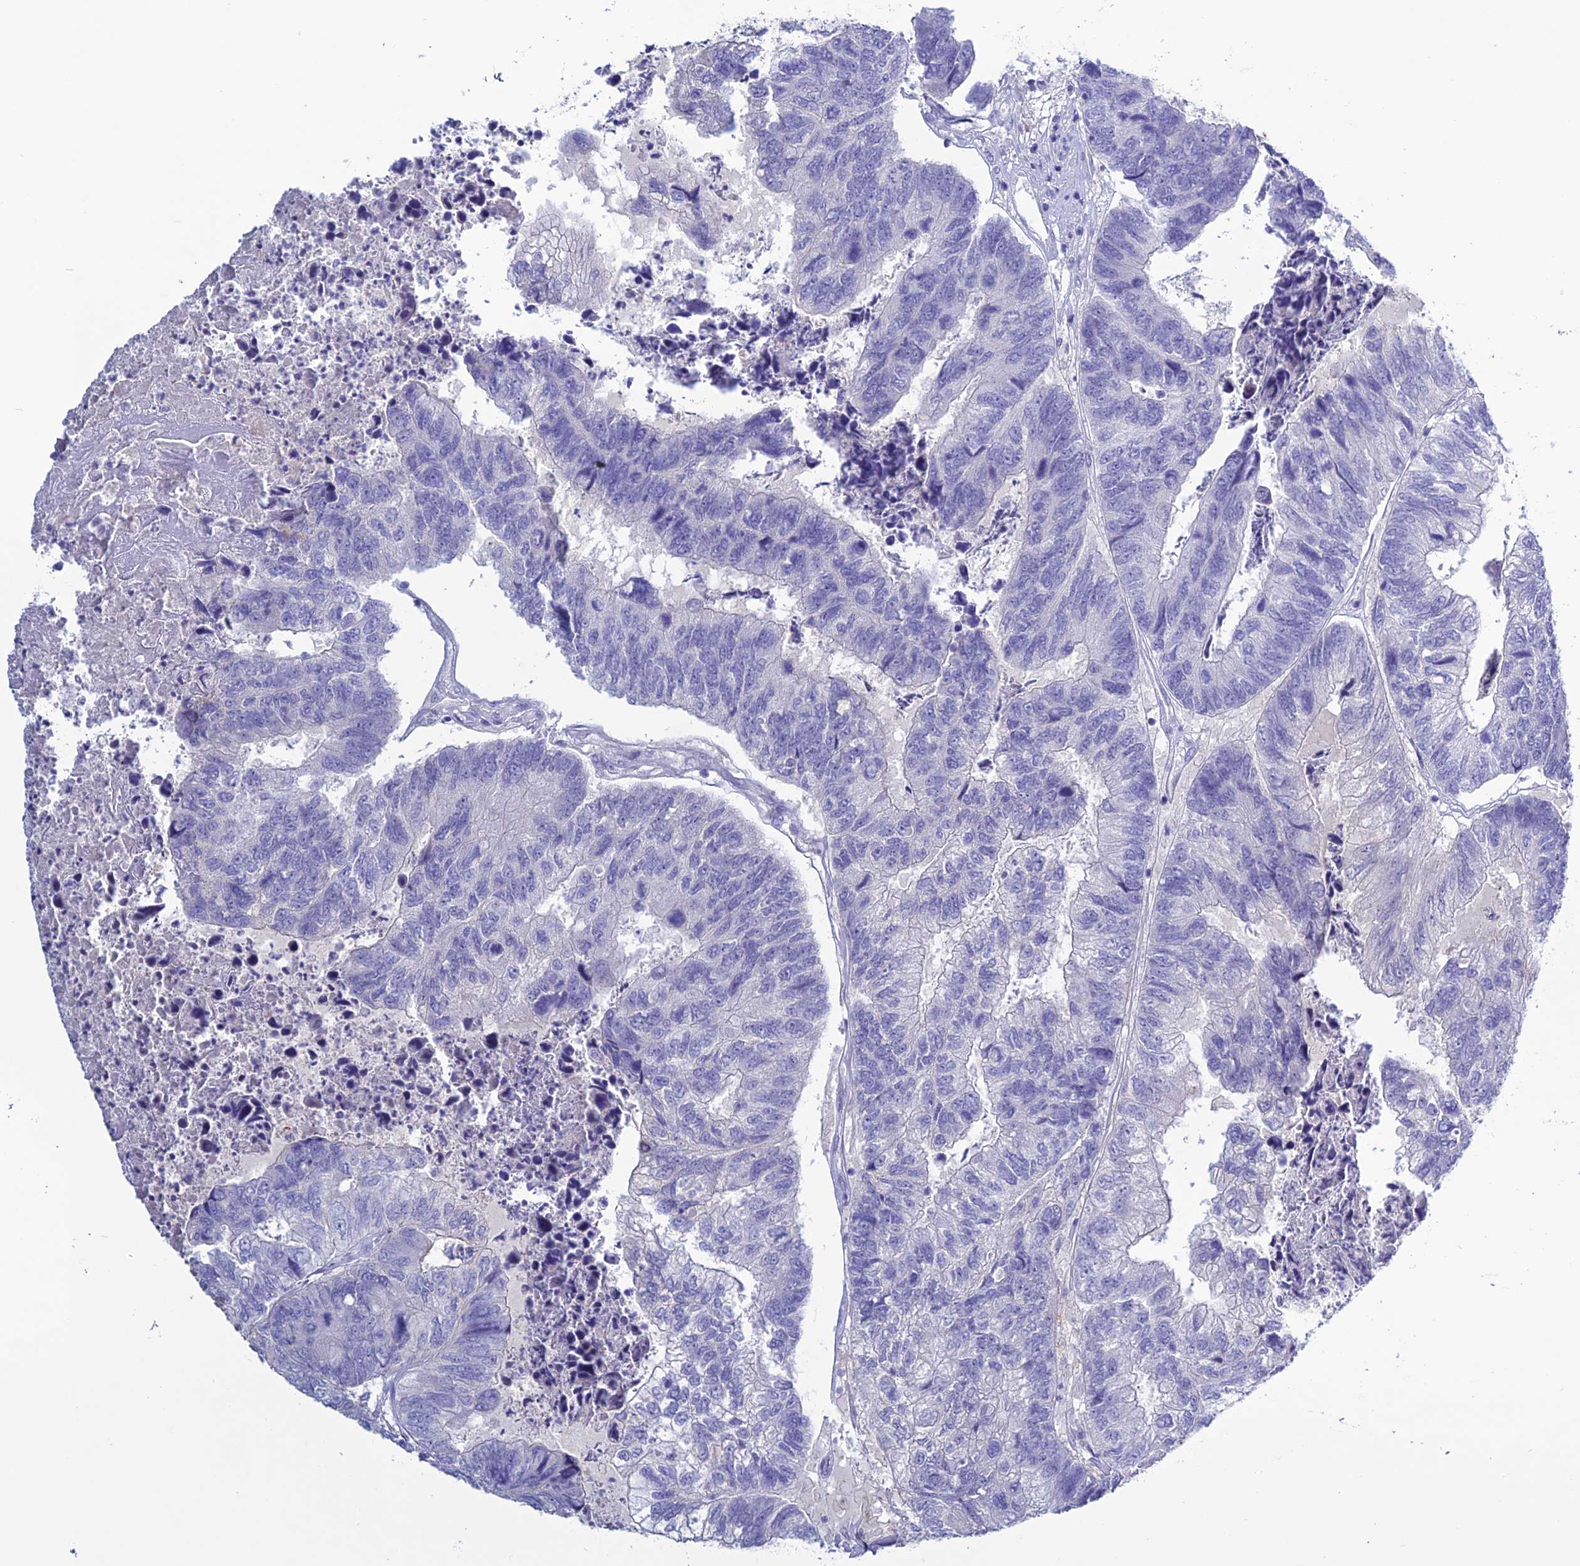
{"staining": {"intensity": "negative", "quantity": "none", "location": "none"}, "tissue": "colorectal cancer", "cell_type": "Tumor cells", "image_type": "cancer", "snomed": [{"axis": "morphology", "description": "Adenocarcinoma, NOS"}, {"axis": "topography", "description": "Colon"}], "caption": "Tumor cells are negative for protein expression in human colorectal cancer.", "gene": "CLEC2L", "patient": {"sex": "female", "age": 67}}